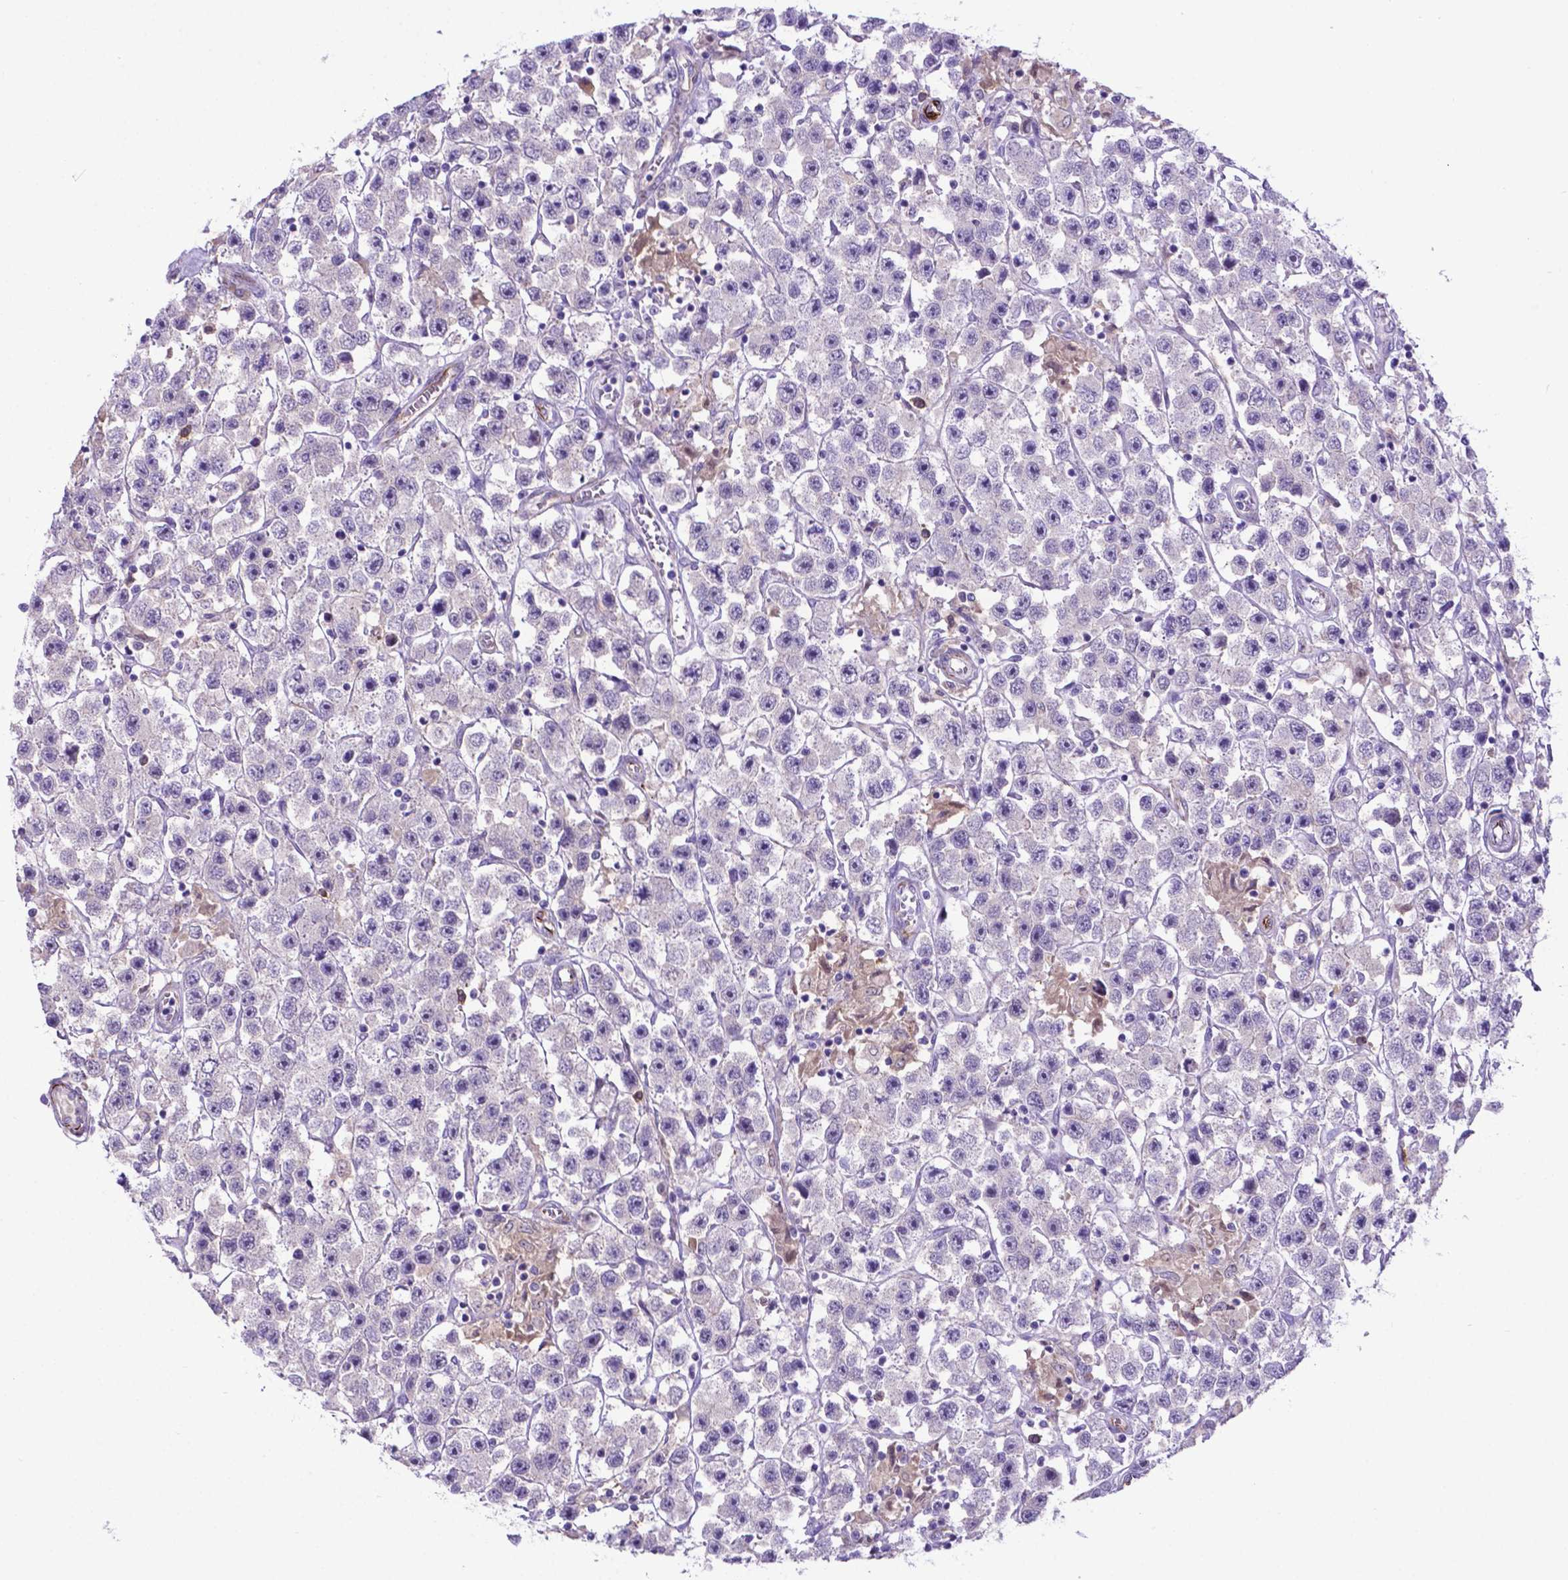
{"staining": {"intensity": "negative", "quantity": "none", "location": "none"}, "tissue": "testis cancer", "cell_type": "Tumor cells", "image_type": "cancer", "snomed": [{"axis": "morphology", "description": "Seminoma, NOS"}, {"axis": "topography", "description": "Testis"}], "caption": "Tumor cells show no significant protein staining in testis seminoma.", "gene": "LZTR1", "patient": {"sex": "male", "age": 45}}